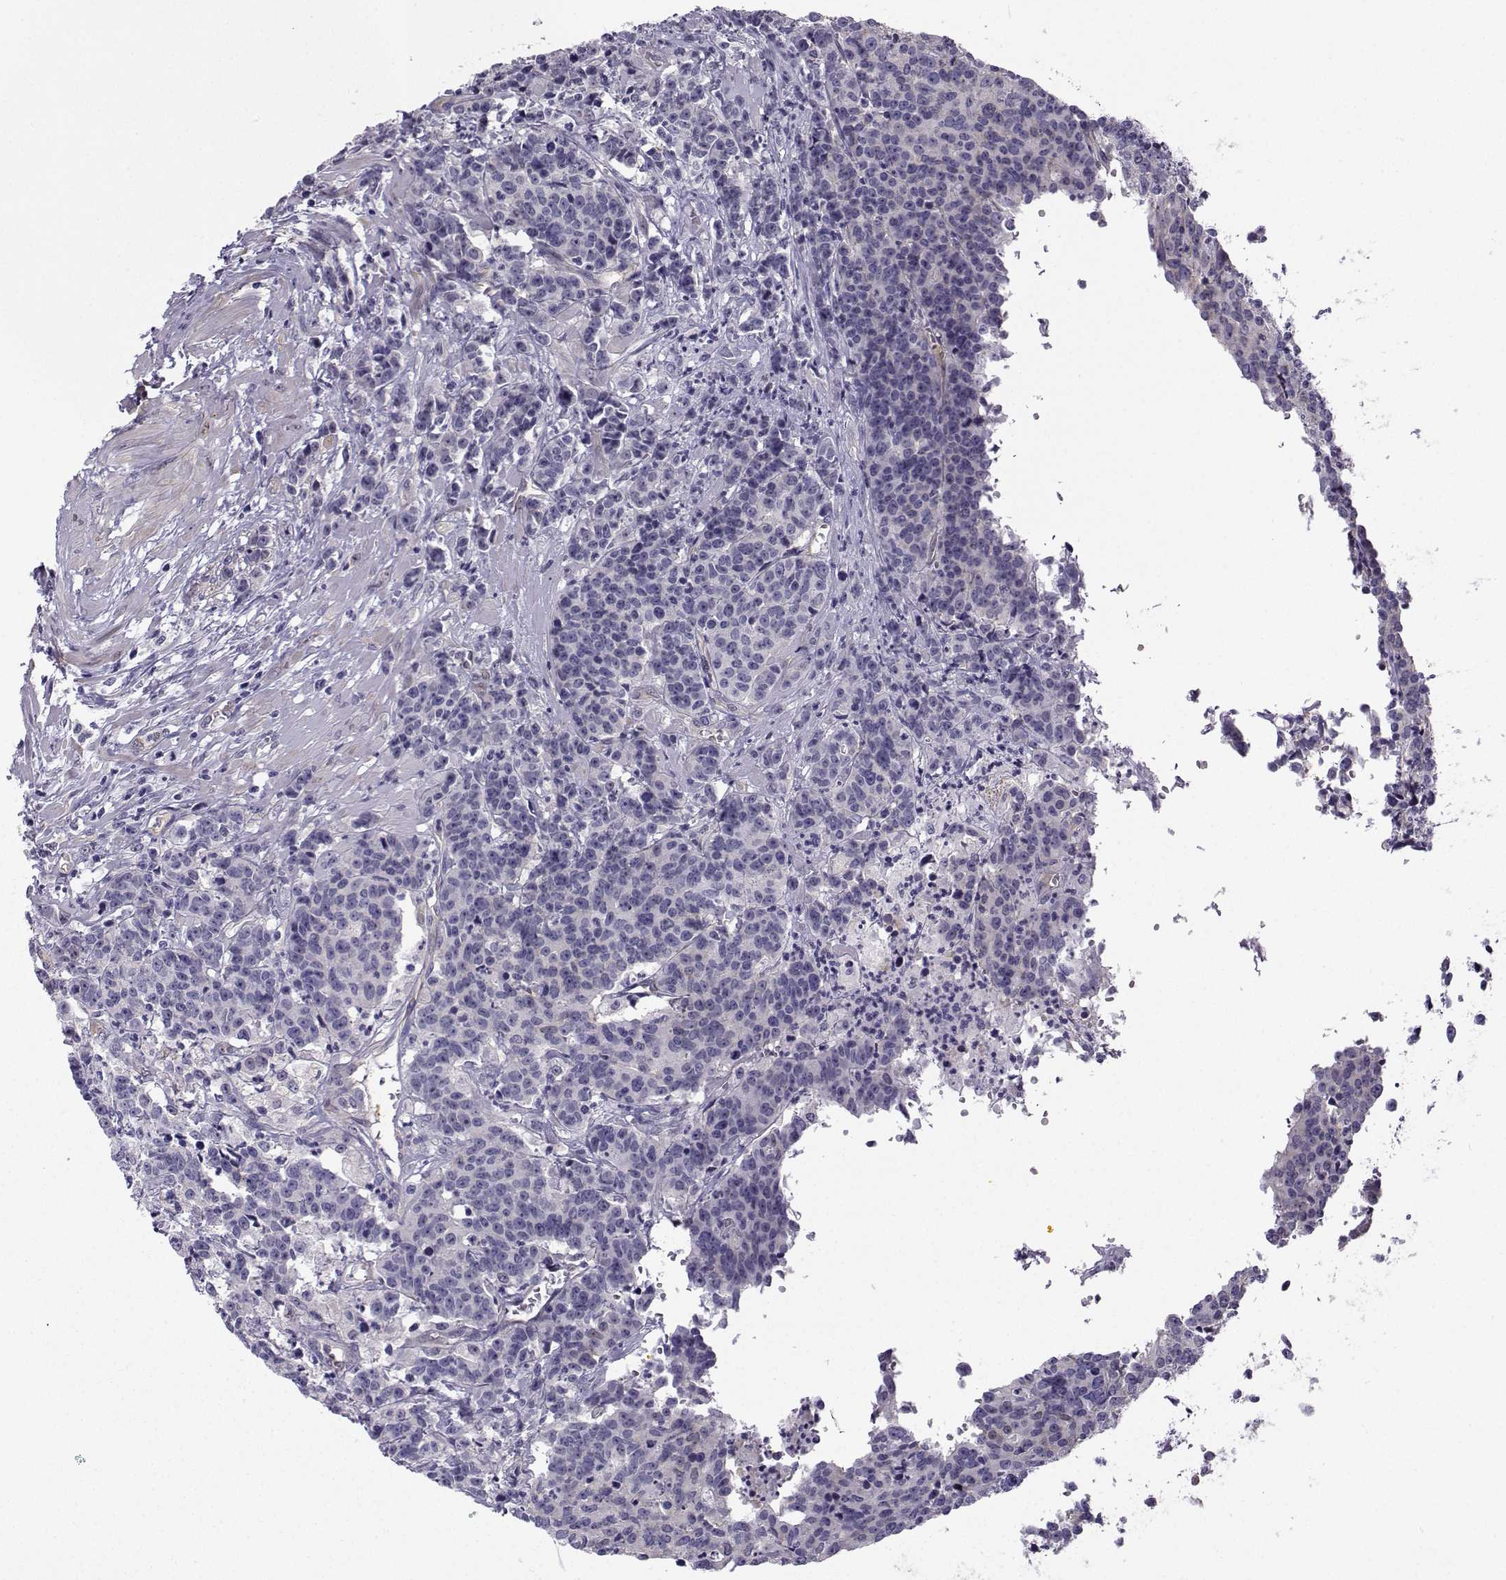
{"staining": {"intensity": "negative", "quantity": "none", "location": "none"}, "tissue": "prostate cancer", "cell_type": "Tumor cells", "image_type": "cancer", "snomed": [{"axis": "morphology", "description": "Adenocarcinoma, NOS"}, {"axis": "topography", "description": "Prostate"}], "caption": "A micrograph of prostate adenocarcinoma stained for a protein exhibits no brown staining in tumor cells.", "gene": "NQO1", "patient": {"sex": "male", "age": 67}}